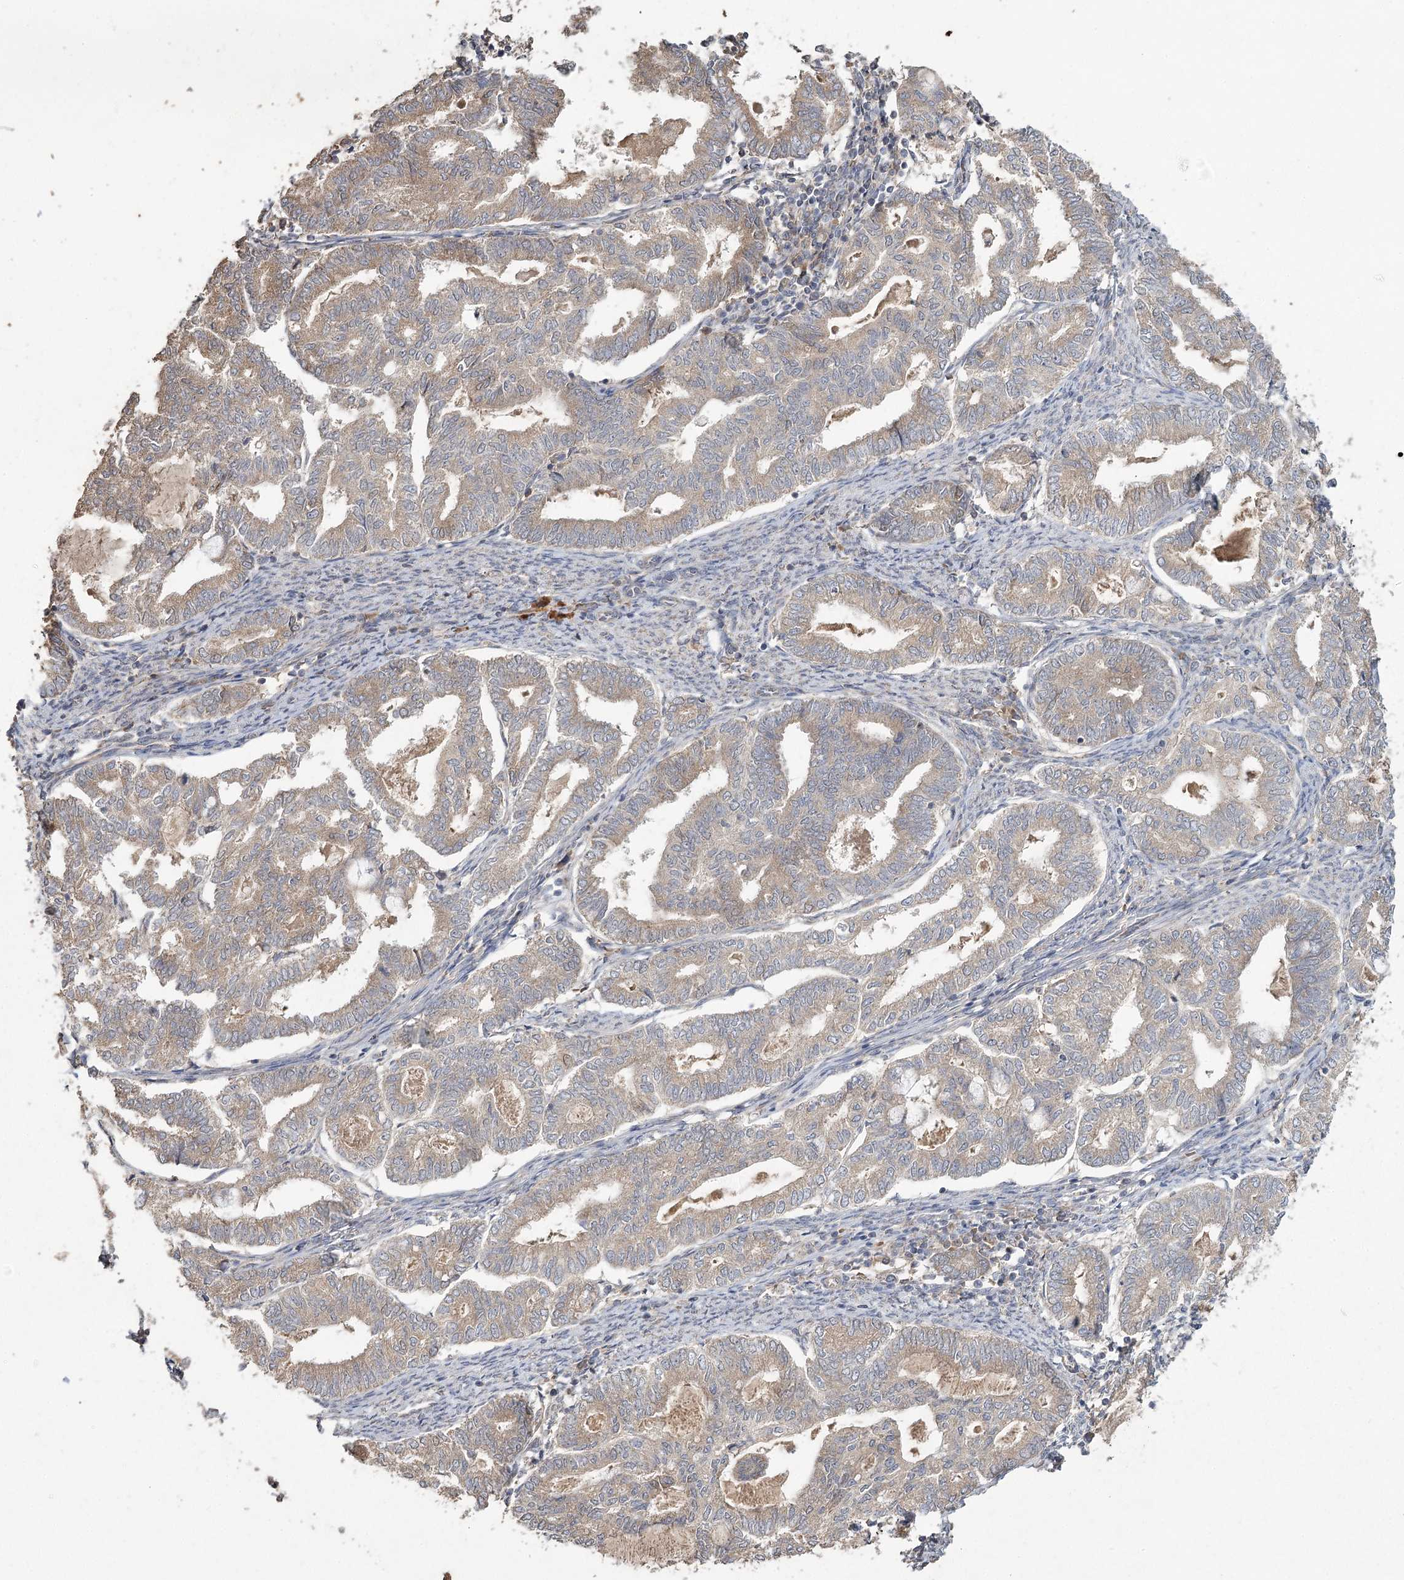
{"staining": {"intensity": "weak", "quantity": ">75%", "location": "cytoplasmic/membranous"}, "tissue": "endometrial cancer", "cell_type": "Tumor cells", "image_type": "cancer", "snomed": [{"axis": "morphology", "description": "Adenocarcinoma, NOS"}, {"axis": "topography", "description": "Endometrium"}], "caption": "A histopathology image of human endometrial cancer stained for a protein reveals weak cytoplasmic/membranous brown staining in tumor cells.", "gene": "RIN2", "patient": {"sex": "female", "age": 79}}